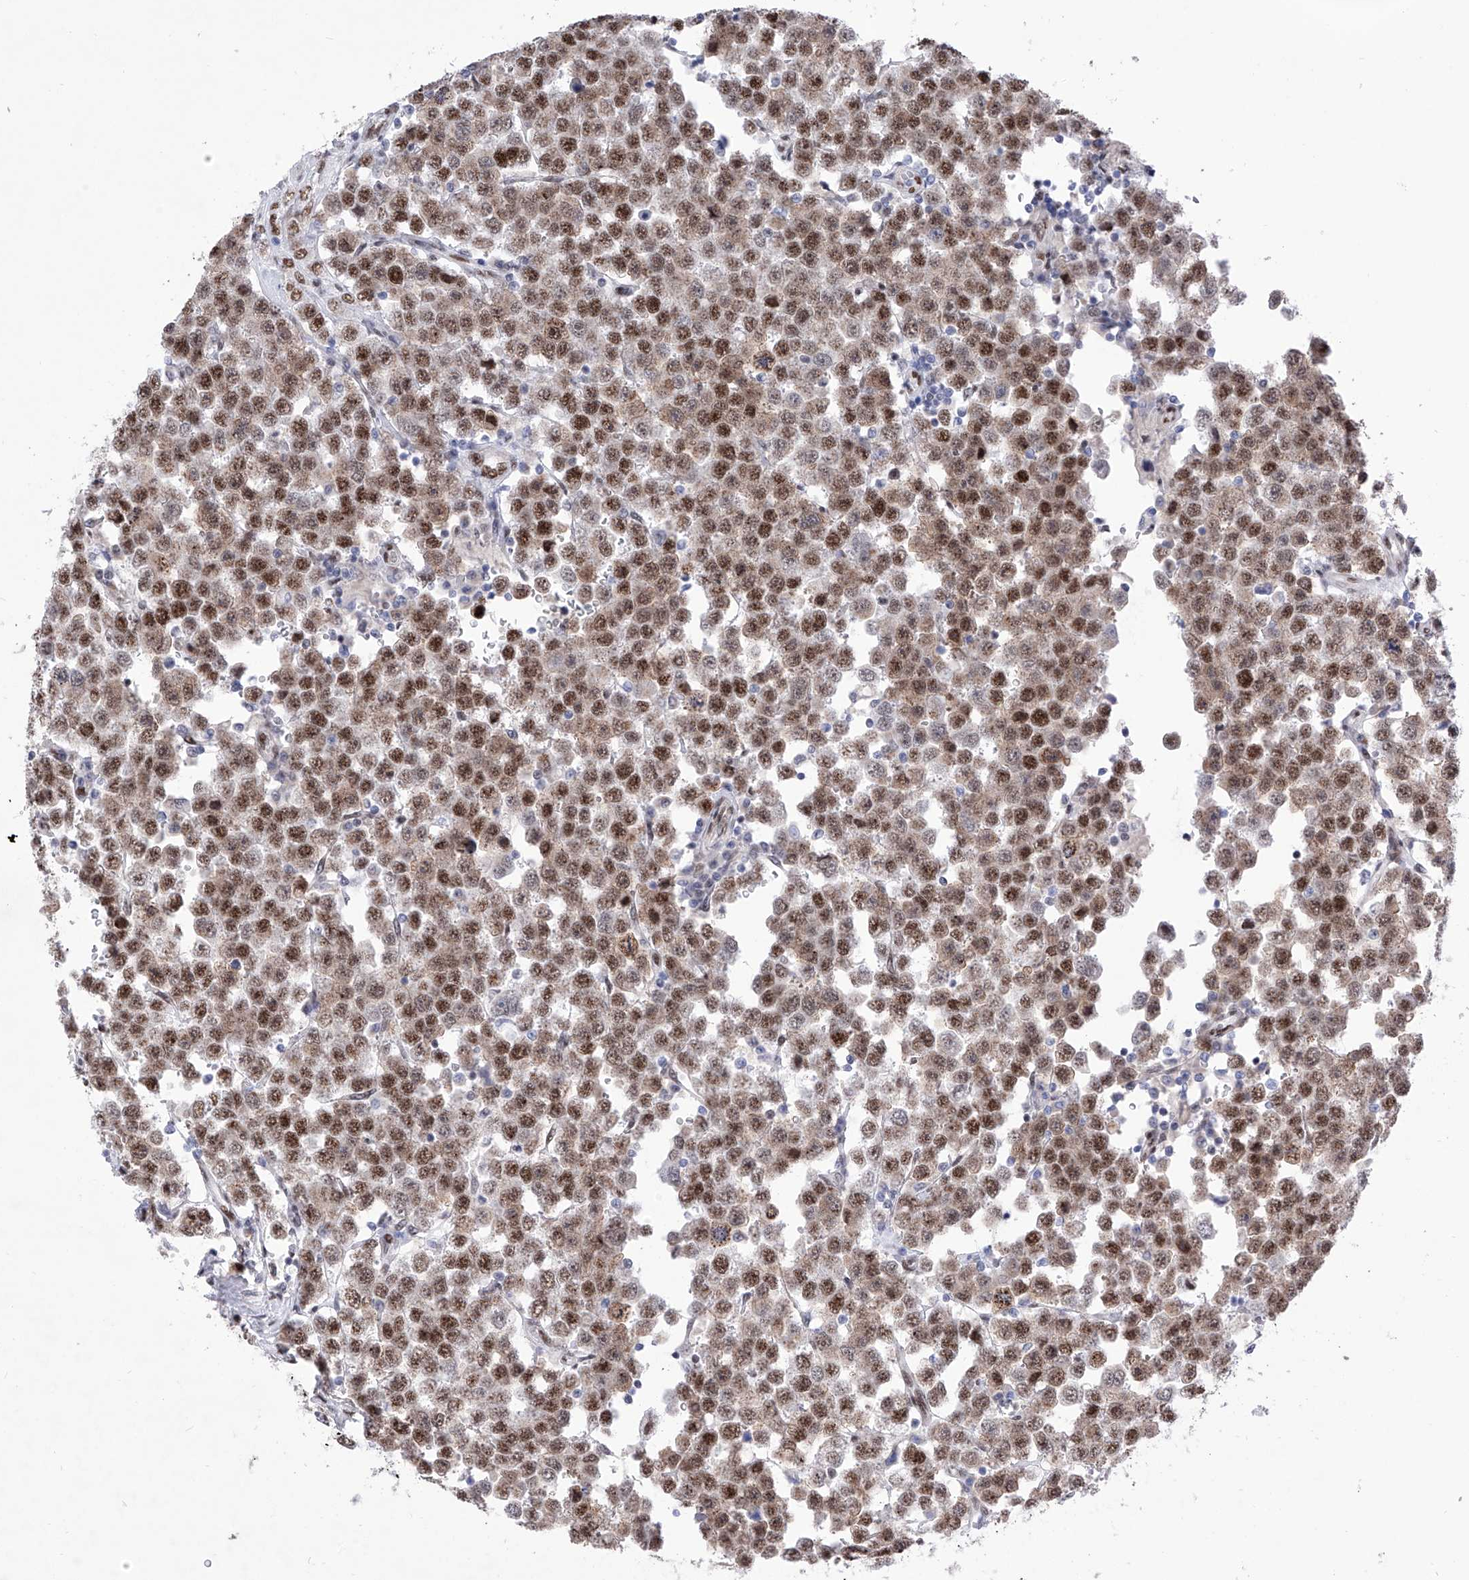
{"staining": {"intensity": "moderate", "quantity": ">75%", "location": "nuclear"}, "tissue": "testis cancer", "cell_type": "Tumor cells", "image_type": "cancer", "snomed": [{"axis": "morphology", "description": "Seminoma, NOS"}, {"axis": "topography", "description": "Testis"}], "caption": "Brown immunohistochemical staining in seminoma (testis) reveals moderate nuclear positivity in approximately >75% of tumor cells. (DAB IHC, brown staining for protein, blue staining for nuclei).", "gene": "ATN1", "patient": {"sex": "male", "age": 28}}